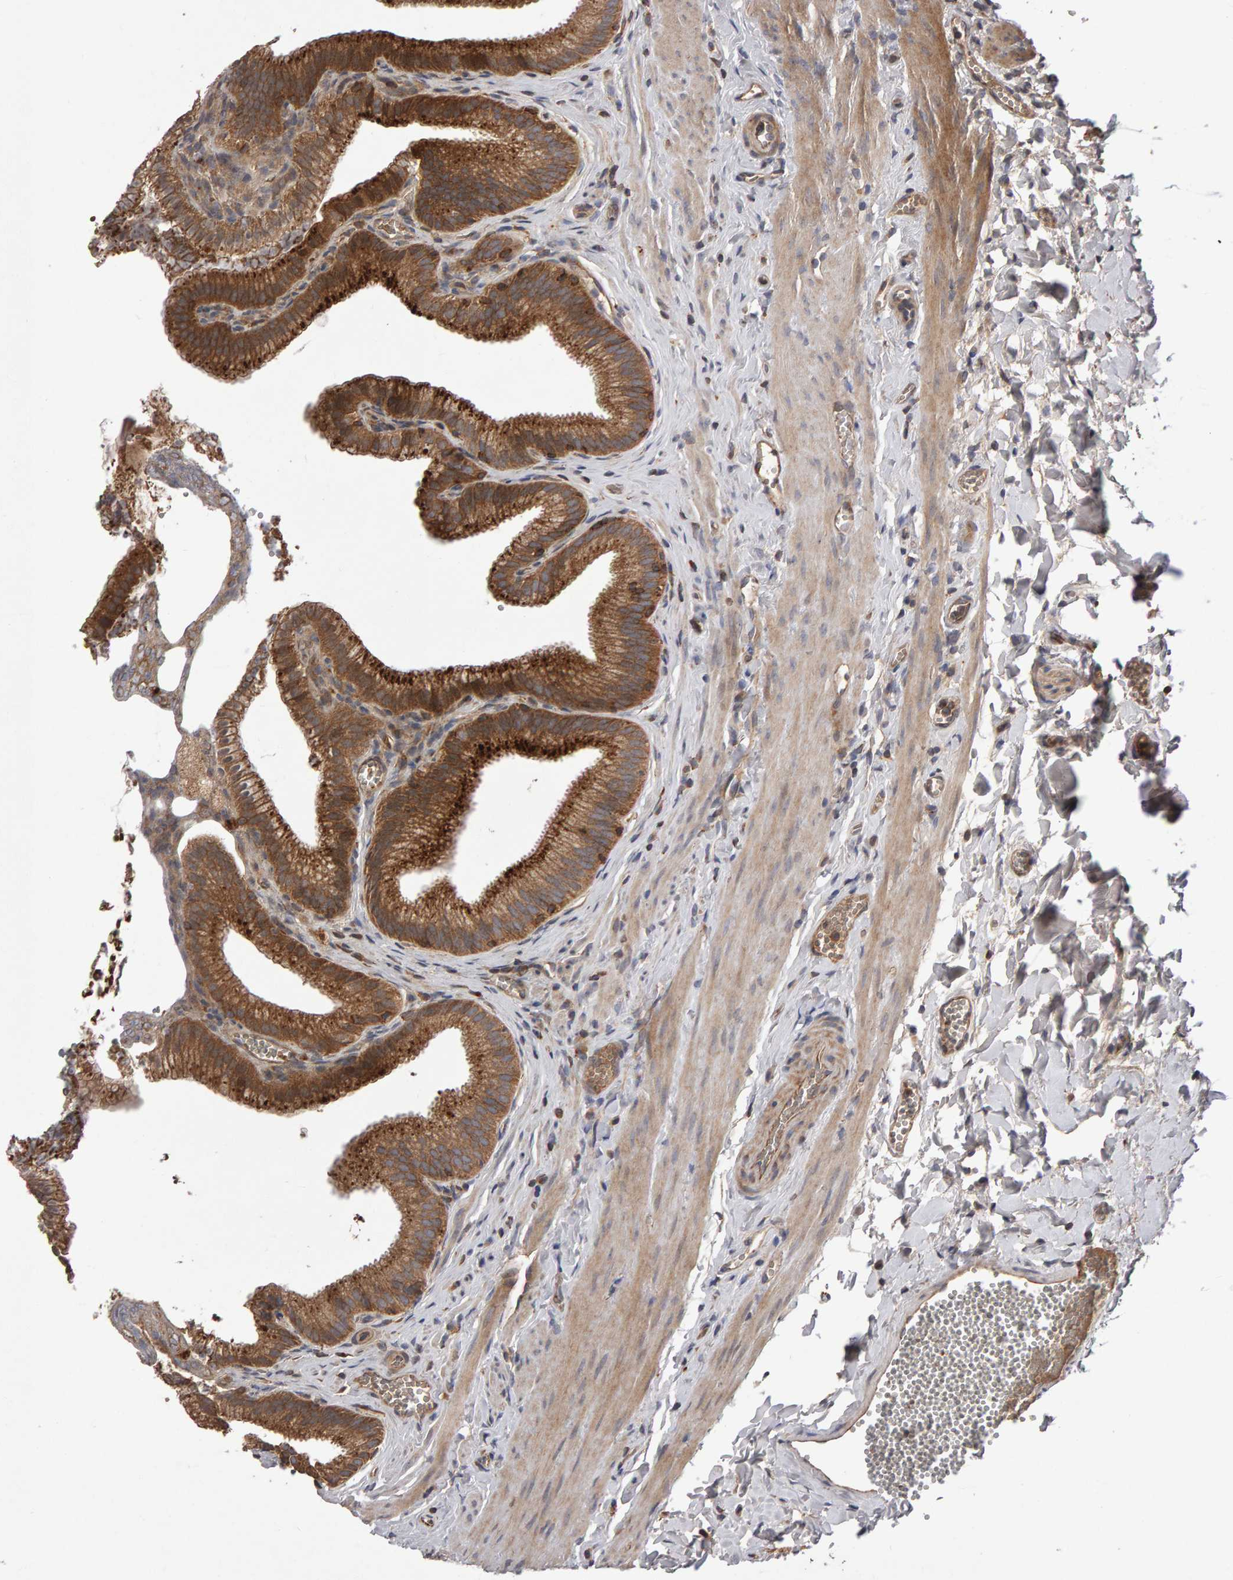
{"staining": {"intensity": "strong", "quantity": ">75%", "location": "cytoplasmic/membranous"}, "tissue": "gallbladder", "cell_type": "Glandular cells", "image_type": "normal", "snomed": [{"axis": "morphology", "description": "Normal tissue, NOS"}, {"axis": "topography", "description": "Gallbladder"}], "caption": "Gallbladder stained for a protein (brown) demonstrates strong cytoplasmic/membranous positive positivity in approximately >75% of glandular cells.", "gene": "PGS1", "patient": {"sex": "male", "age": 38}}